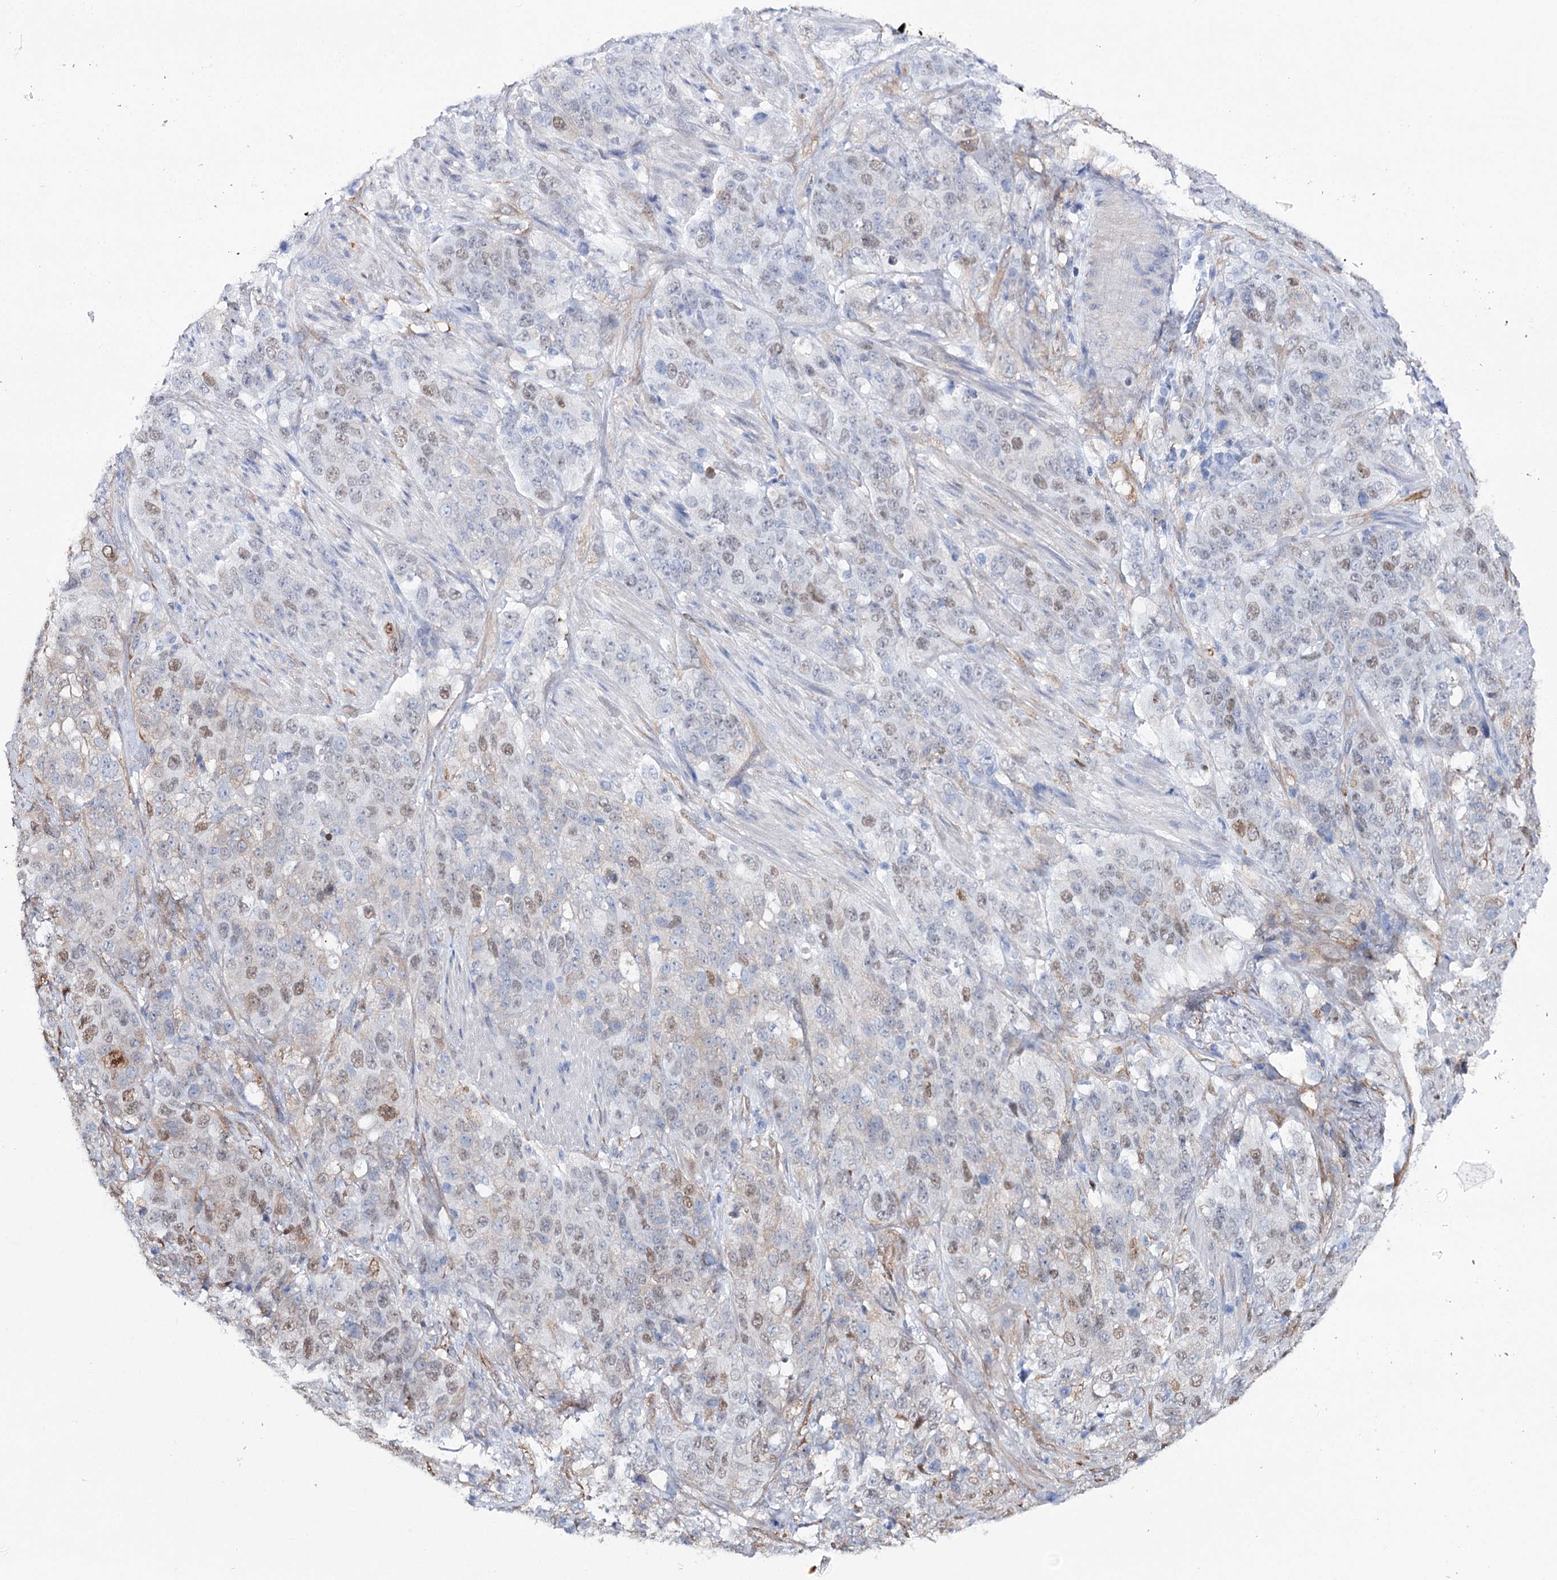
{"staining": {"intensity": "moderate", "quantity": "<25%", "location": "nuclear"}, "tissue": "stomach cancer", "cell_type": "Tumor cells", "image_type": "cancer", "snomed": [{"axis": "morphology", "description": "Adenocarcinoma, NOS"}, {"axis": "topography", "description": "Stomach"}], "caption": "The photomicrograph exhibits a brown stain indicating the presence of a protein in the nuclear of tumor cells in stomach cancer (adenocarcinoma).", "gene": "UGDH", "patient": {"sex": "male", "age": 48}}